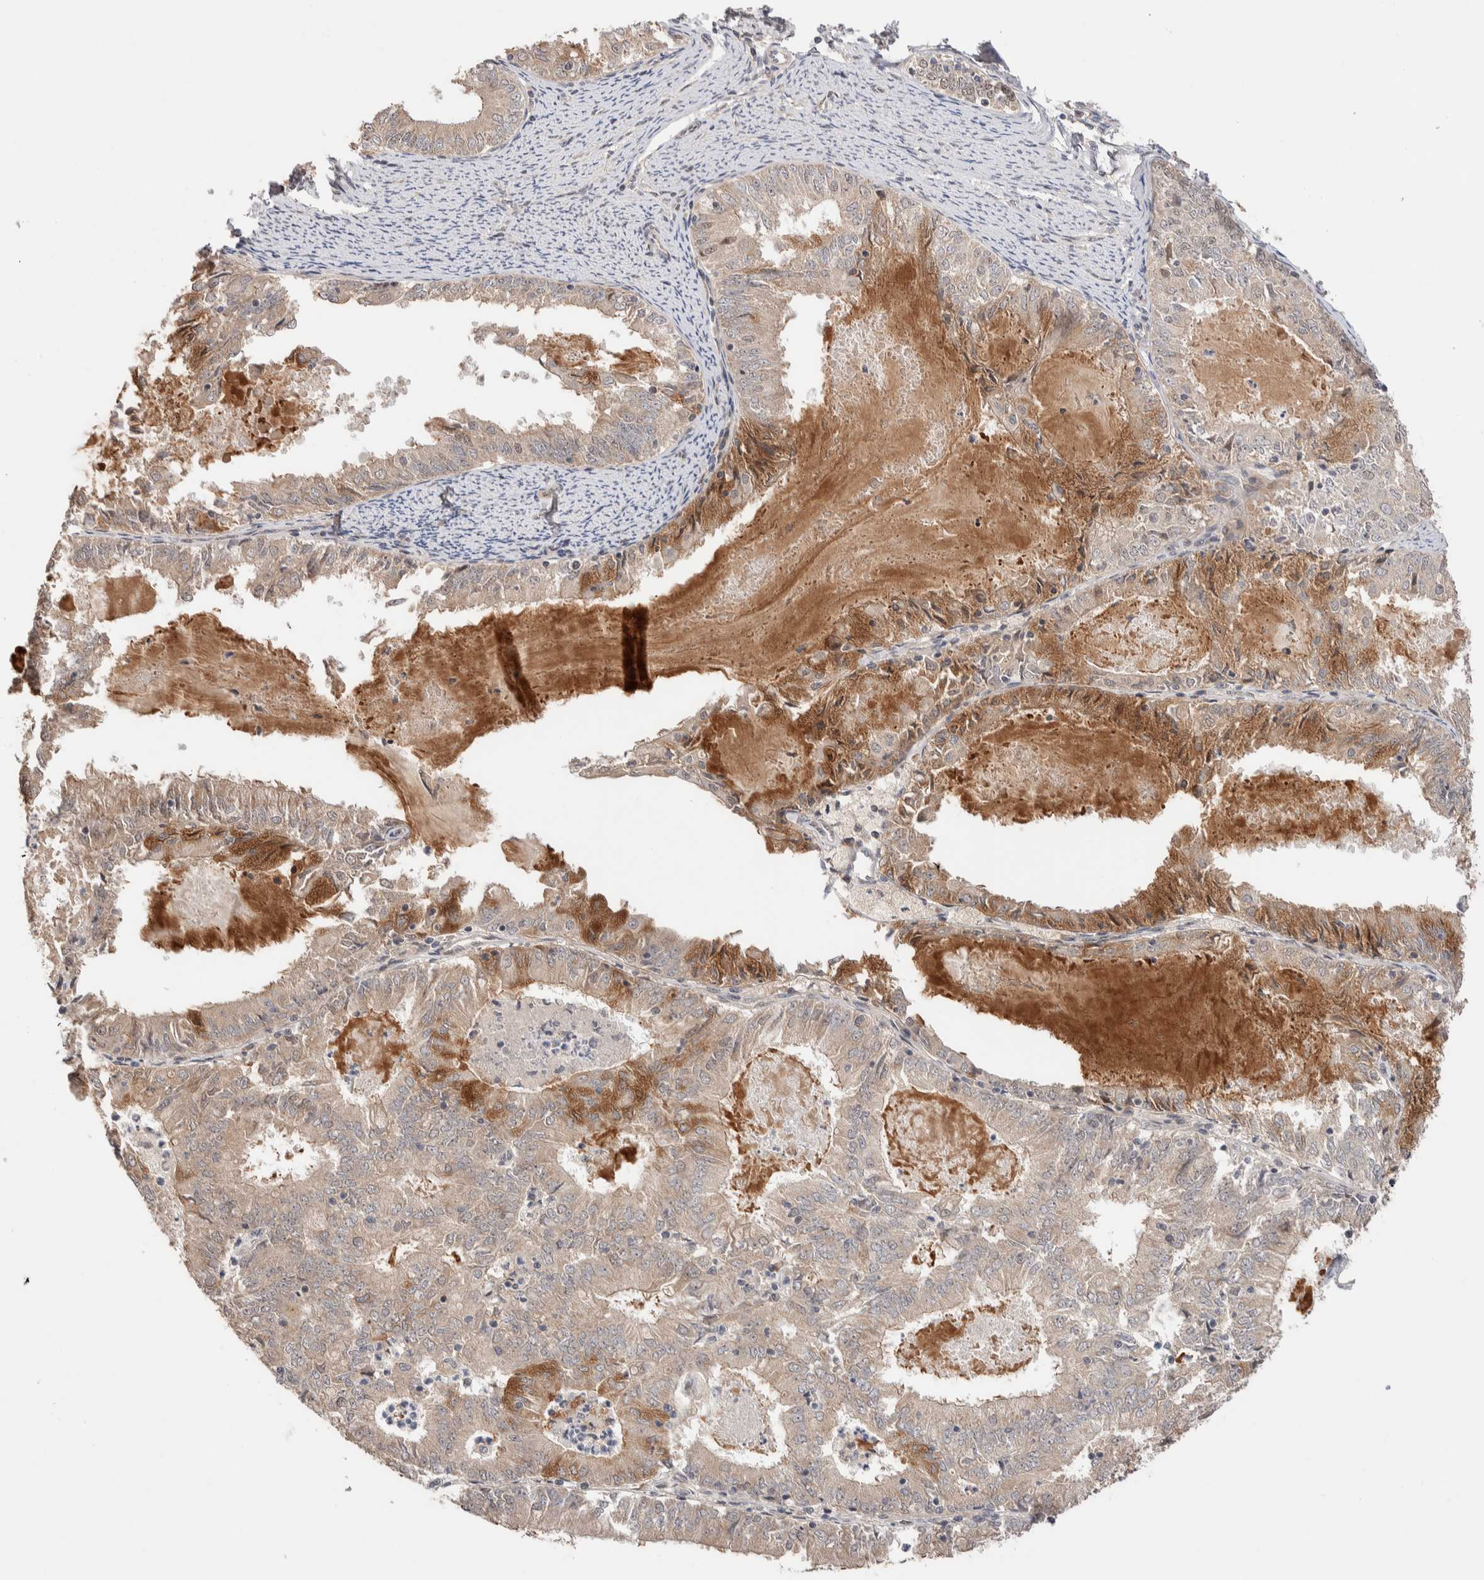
{"staining": {"intensity": "moderate", "quantity": "<25%", "location": "cytoplasmic/membranous"}, "tissue": "endometrial cancer", "cell_type": "Tumor cells", "image_type": "cancer", "snomed": [{"axis": "morphology", "description": "Adenocarcinoma, NOS"}, {"axis": "topography", "description": "Endometrium"}], "caption": "The histopathology image exhibits immunohistochemical staining of endometrial cancer (adenocarcinoma). There is moderate cytoplasmic/membranous positivity is seen in approximately <25% of tumor cells. (Brightfield microscopy of DAB IHC at high magnification).", "gene": "PRDM15", "patient": {"sex": "female", "age": 57}}